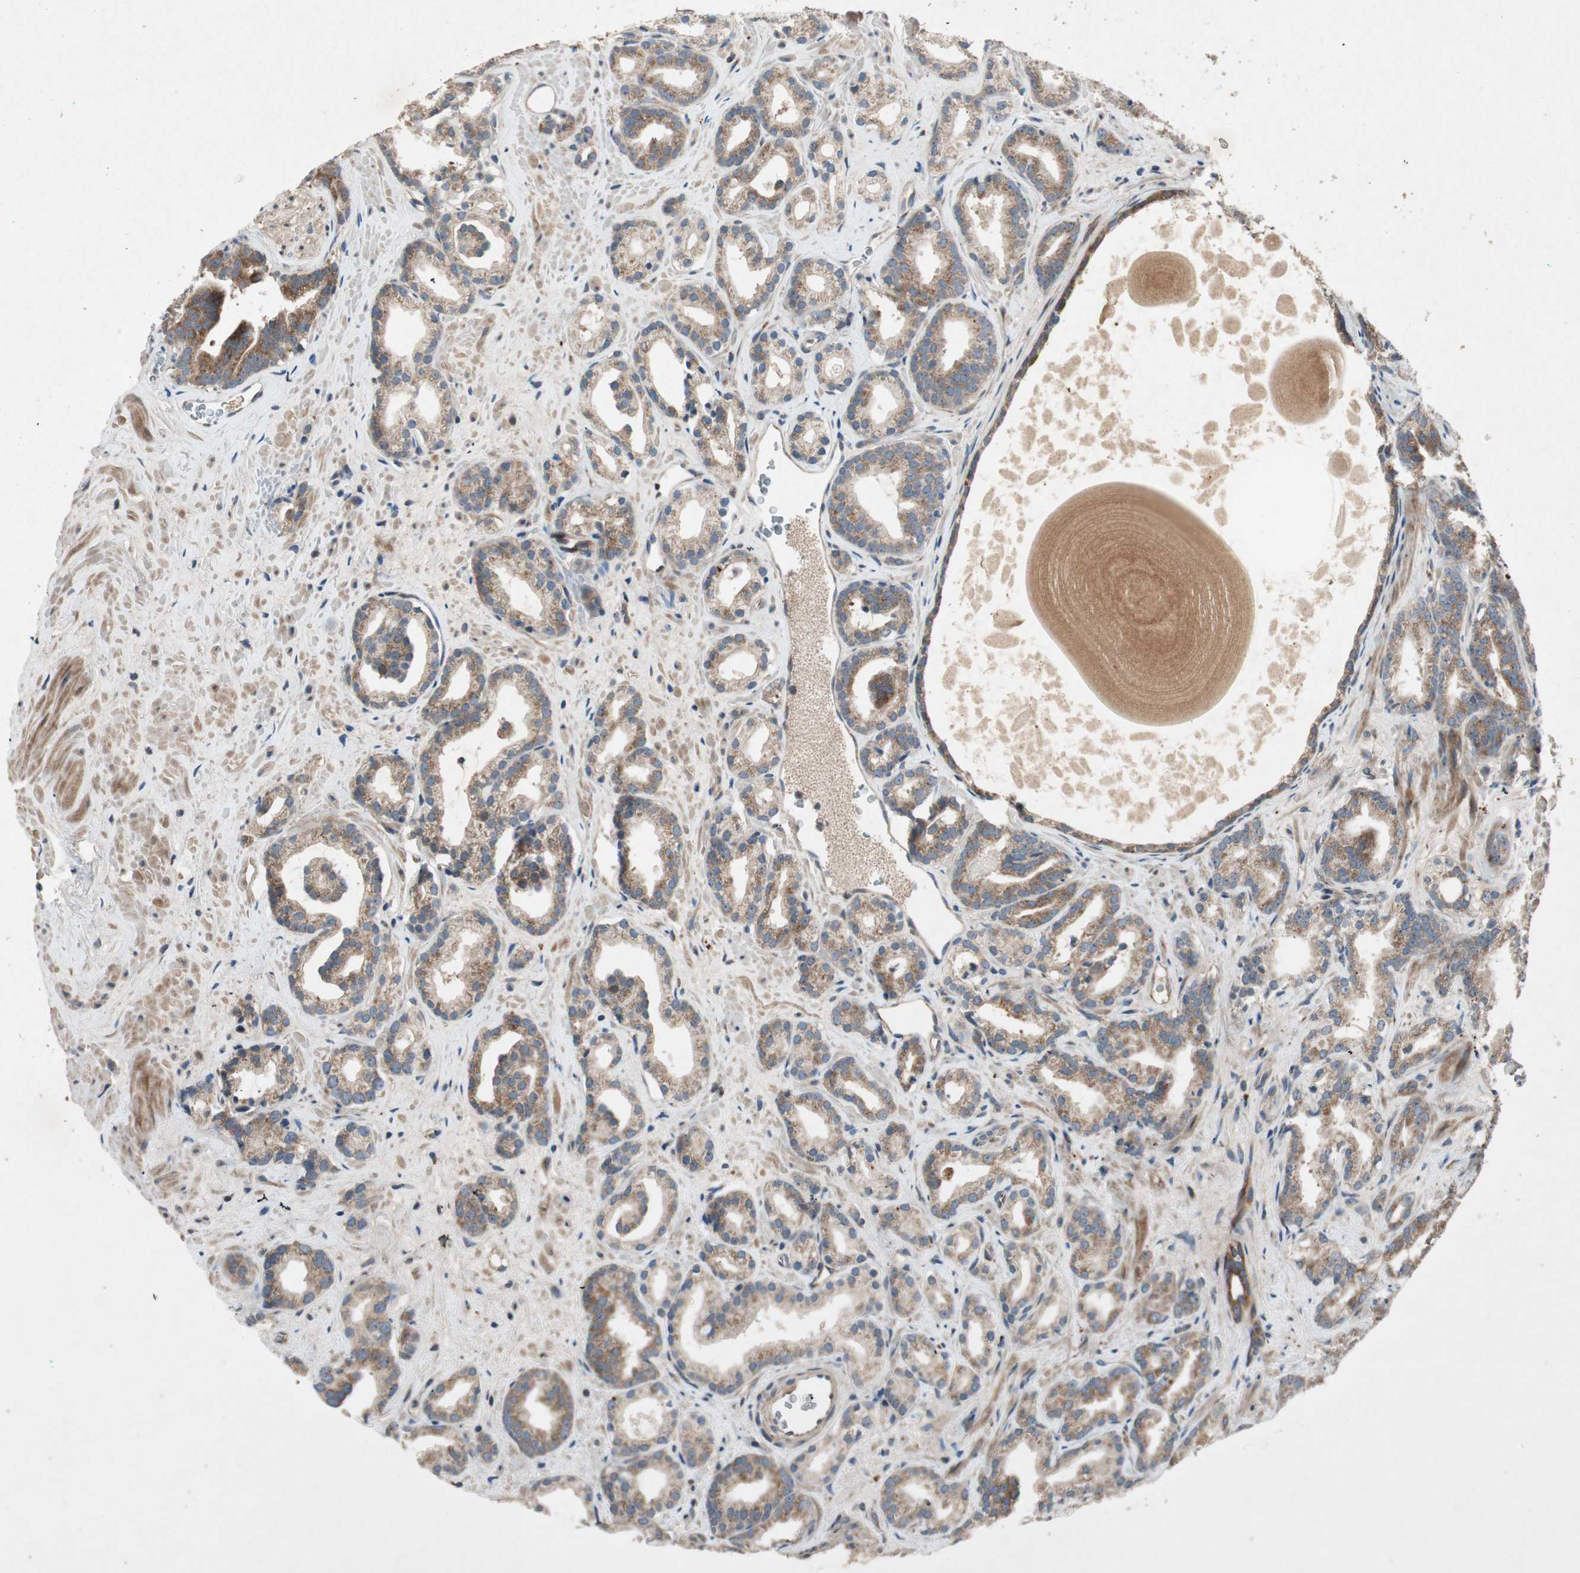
{"staining": {"intensity": "moderate", "quantity": ">75%", "location": "cytoplasmic/membranous"}, "tissue": "prostate cancer", "cell_type": "Tumor cells", "image_type": "cancer", "snomed": [{"axis": "morphology", "description": "Adenocarcinoma, Low grade"}, {"axis": "topography", "description": "Prostate"}], "caption": "Immunohistochemistry histopathology image of human prostate adenocarcinoma (low-grade) stained for a protein (brown), which demonstrates medium levels of moderate cytoplasmic/membranous staining in approximately >75% of tumor cells.", "gene": "APOO", "patient": {"sex": "male", "age": 63}}